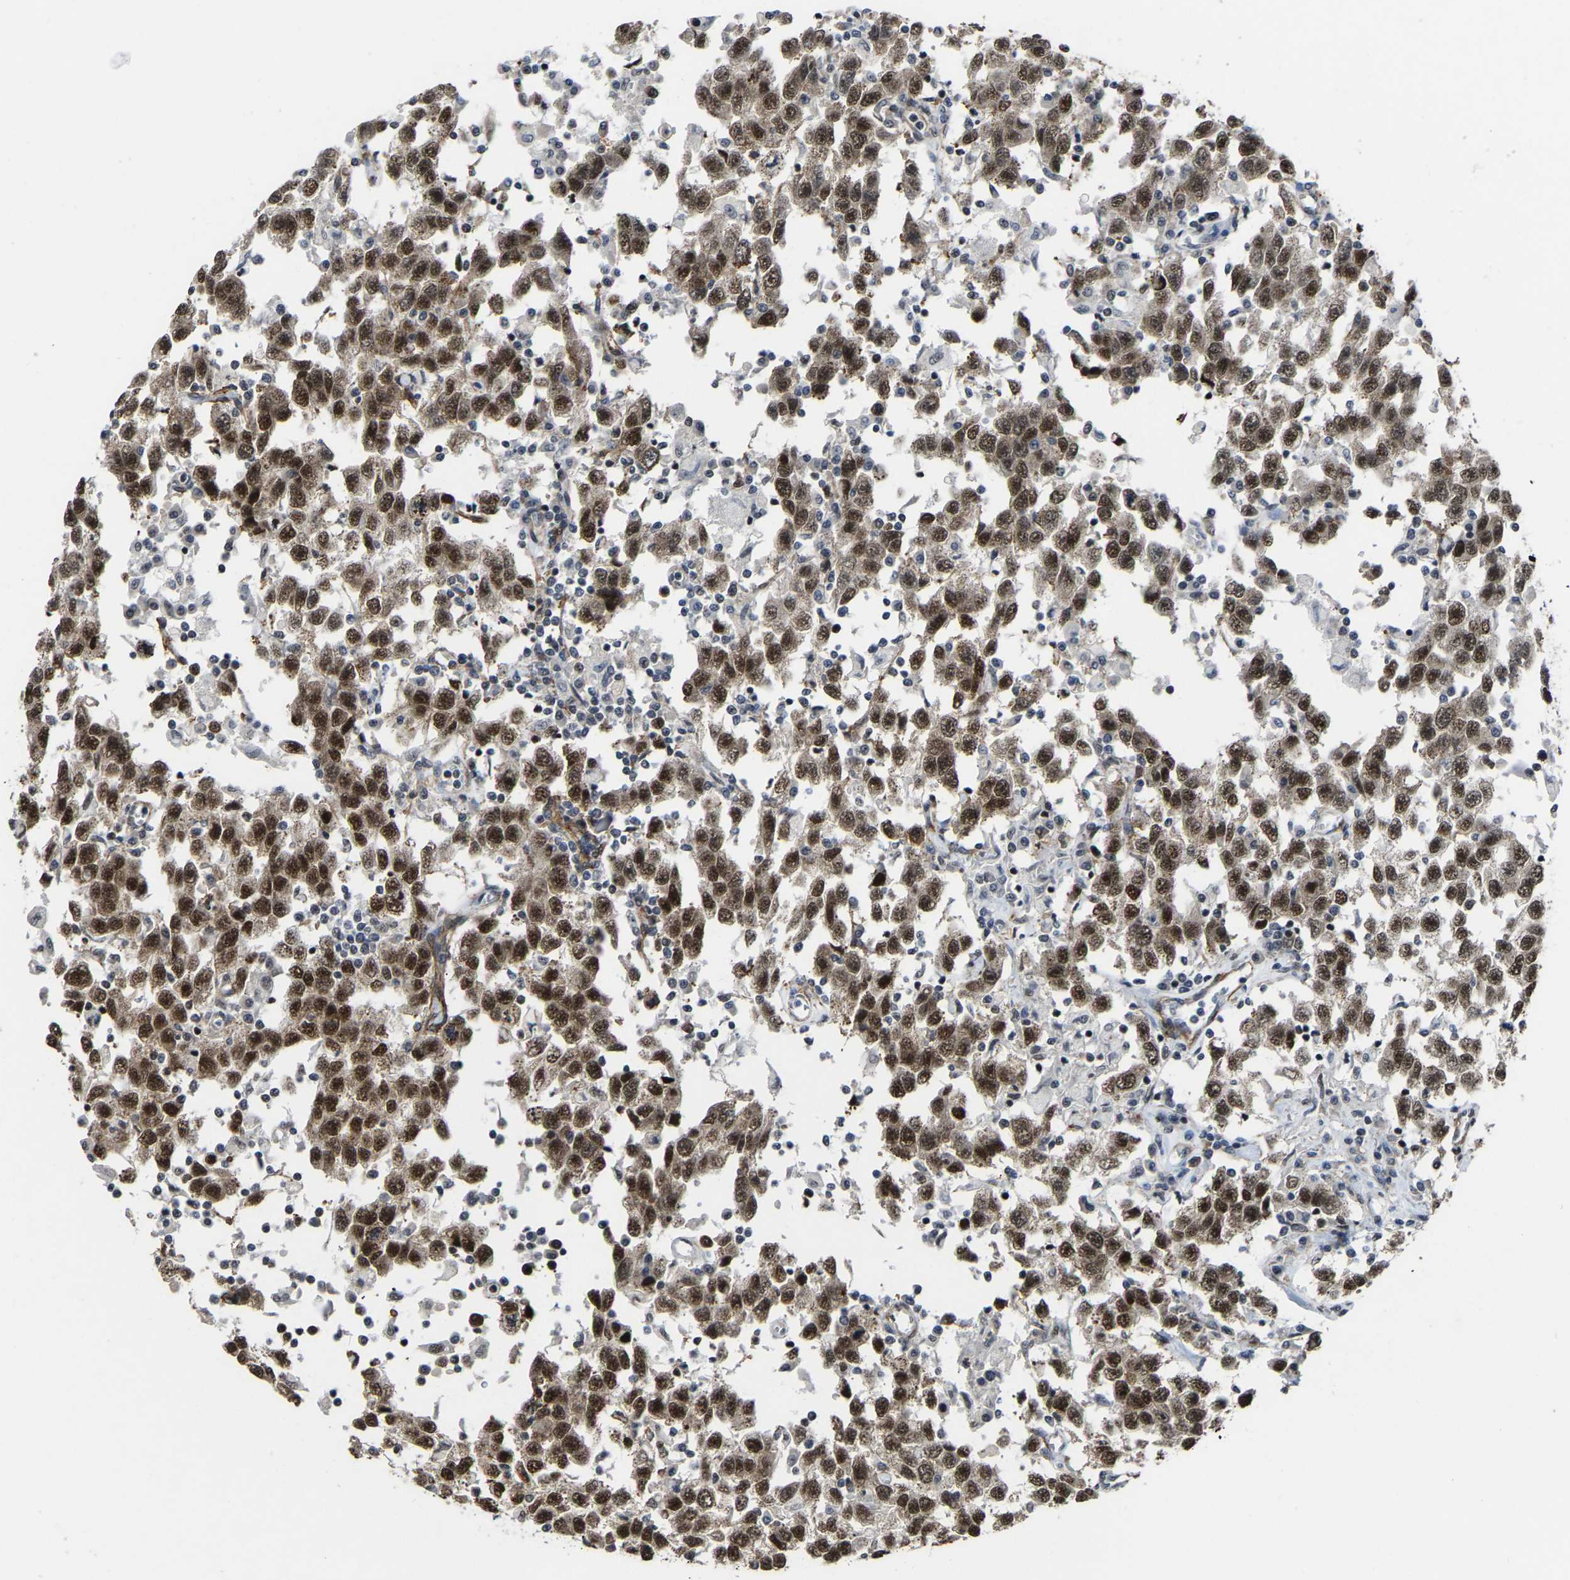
{"staining": {"intensity": "moderate", "quantity": ">75%", "location": "nuclear"}, "tissue": "testis cancer", "cell_type": "Tumor cells", "image_type": "cancer", "snomed": [{"axis": "morphology", "description": "Seminoma, NOS"}, {"axis": "topography", "description": "Testis"}], "caption": "Testis seminoma was stained to show a protein in brown. There is medium levels of moderate nuclear expression in approximately >75% of tumor cells. (DAB IHC with brightfield microscopy, high magnification).", "gene": "DDX5", "patient": {"sex": "male", "age": 41}}